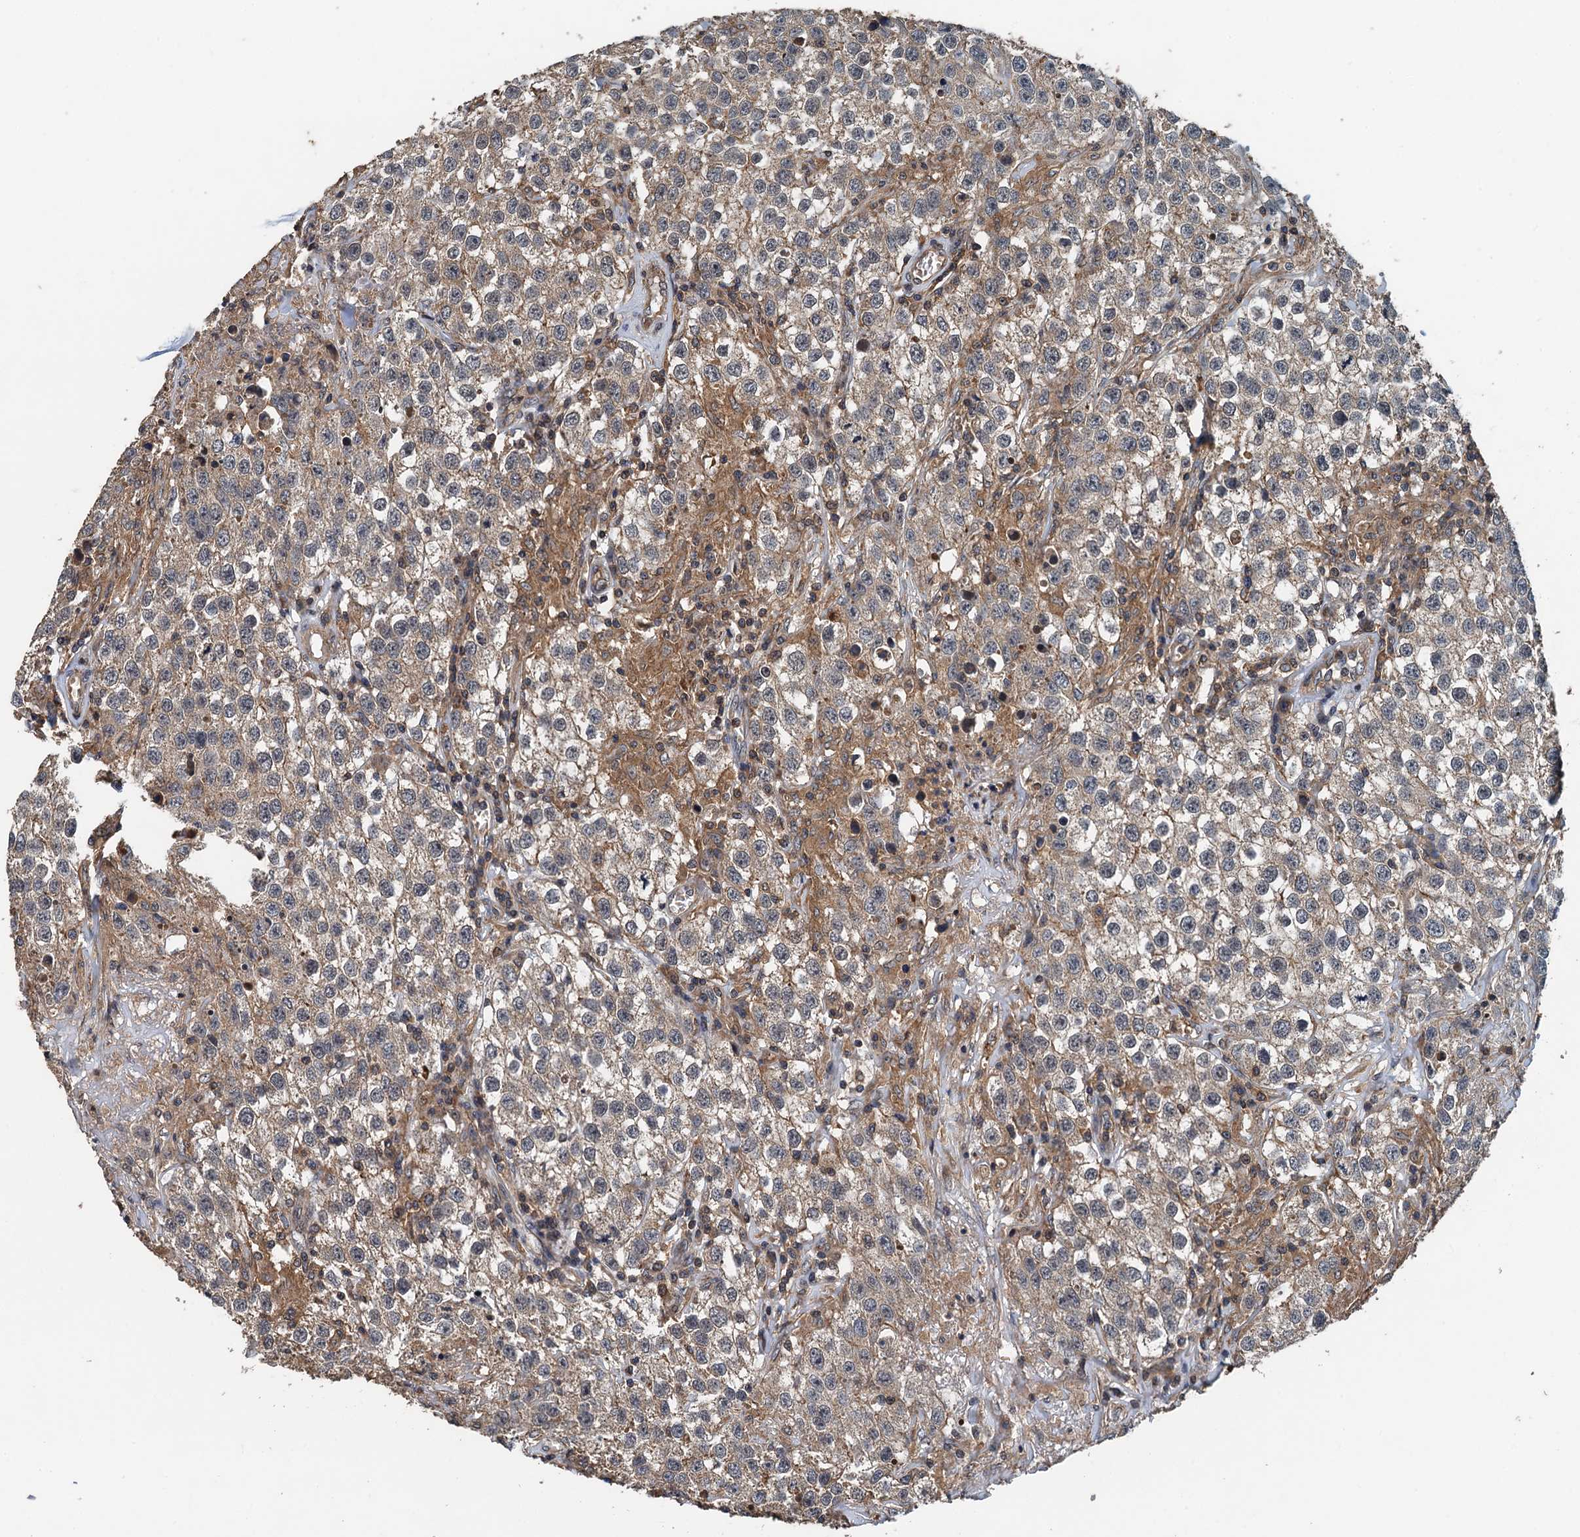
{"staining": {"intensity": "weak", "quantity": ">75%", "location": "cytoplasmic/membranous"}, "tissue": "testis cancer", "cell_type": "Tumor cells", "image_type": "cancer", "snomed": [{"axis": "morphology", "description": "Seminoma, NOS"}, {"axis": "morphology", "description": "Carcinoma, Embryonal, NOS"}, {"axis": "topography", "description": "Testis"}], "caption": "There is low levels of weak cytoplasmic/membranous positivity in tumor cells of testis seminoma, as demonstrated by immunohistochemical staining (brown color).", "gene": "BORCS5", "patient": {"sex": "male", "age": 43}}